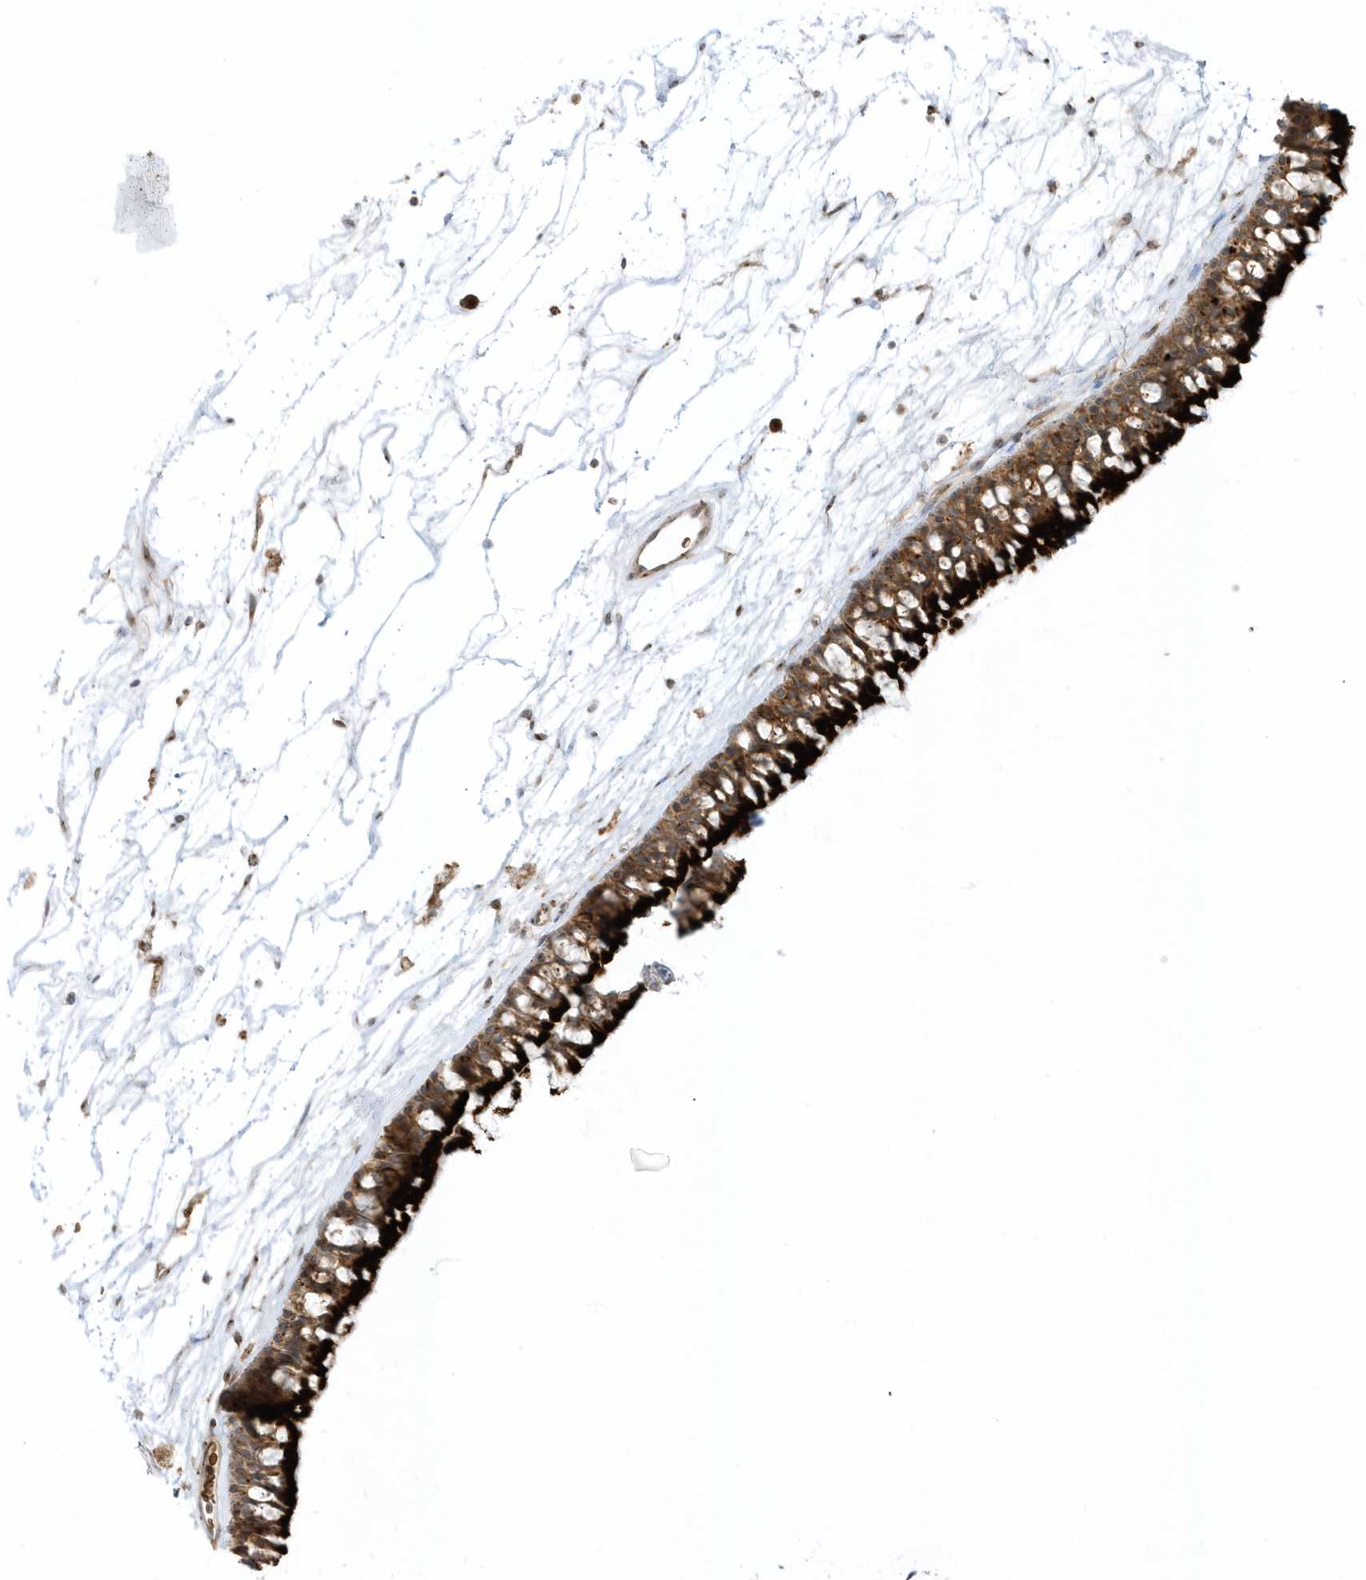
{"staining": {"intensity": "strong", "quantity": ">75%", "location": "cytoplasmic/membranous"}, "tissue": "nasopharynx", "cell_type": "Respiratory epithelial cells", "image_type": "normal", "snomed": [{"axis": "morphology", "description": "Normal tissue, NOS"}, {"axis": "topography", "description": "Nasopharynx"}], "caption": "DAB immunohistochemical staining of normal nasopharynx displays strong cytoplasmic/membranous protein positivity in about >75% of respiratory epithelial cells.", "gene": "RPP40", "patient": {"sex": "male", "age": 64}}